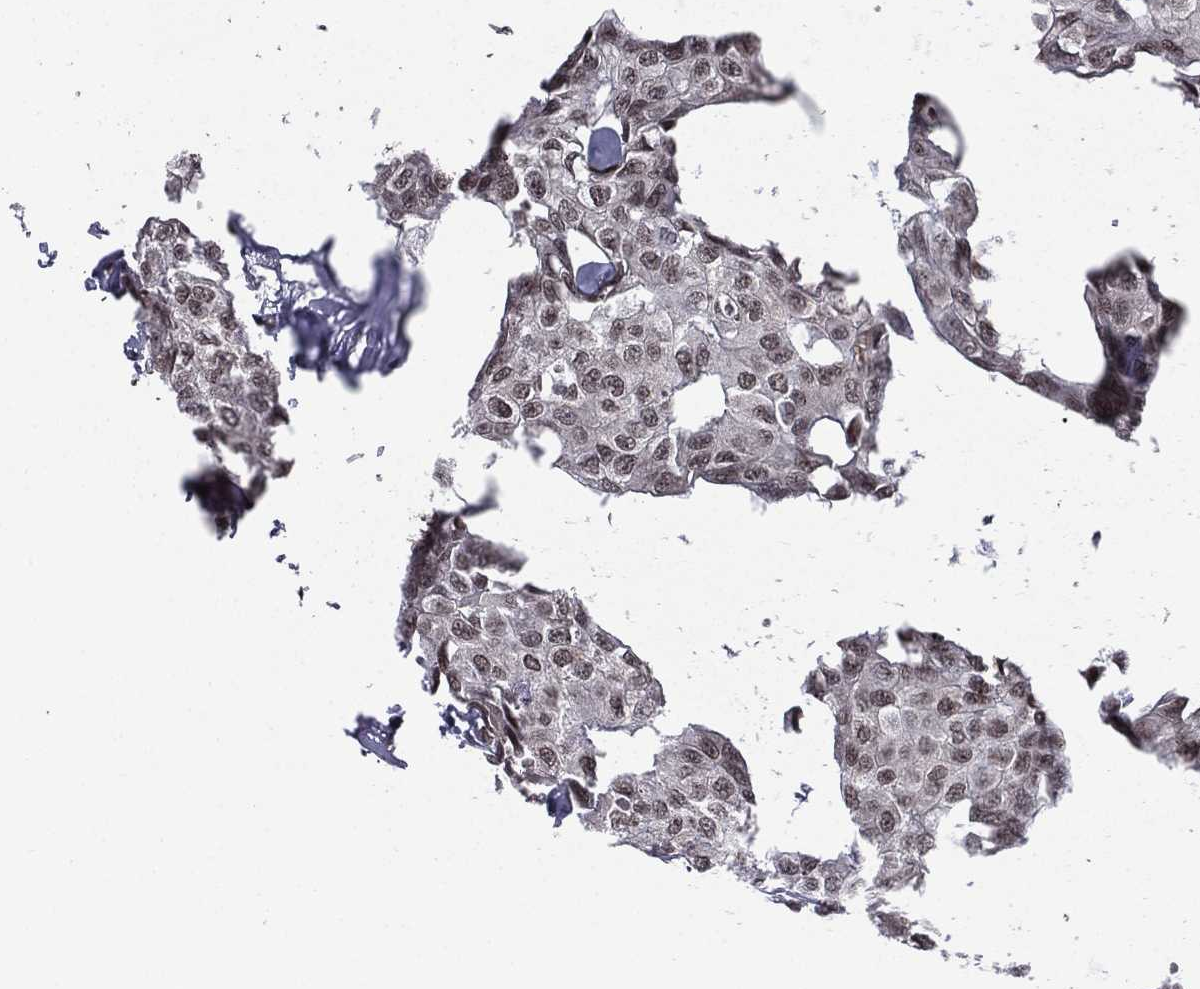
{"staining": {"intensity": "weak", "quantity": ">75%", "location": "nuclear"}, "tissue": "breast cancer", "cell_type": "Tumor cells", "image_type": "cancer", "snomed": [{"axis": "morphology", "description": "Duct carcinoma"}, {"axis": "topography", "description": "Breast"}], "caption": "Approximately >75% of tumor cells in intraductal carcinoma (breast) show weak nuclear protein expression as visualized by brown immunohistochemical staining.", "gene": "RFX7", "patient": {"sex": "female", "age": 80}}